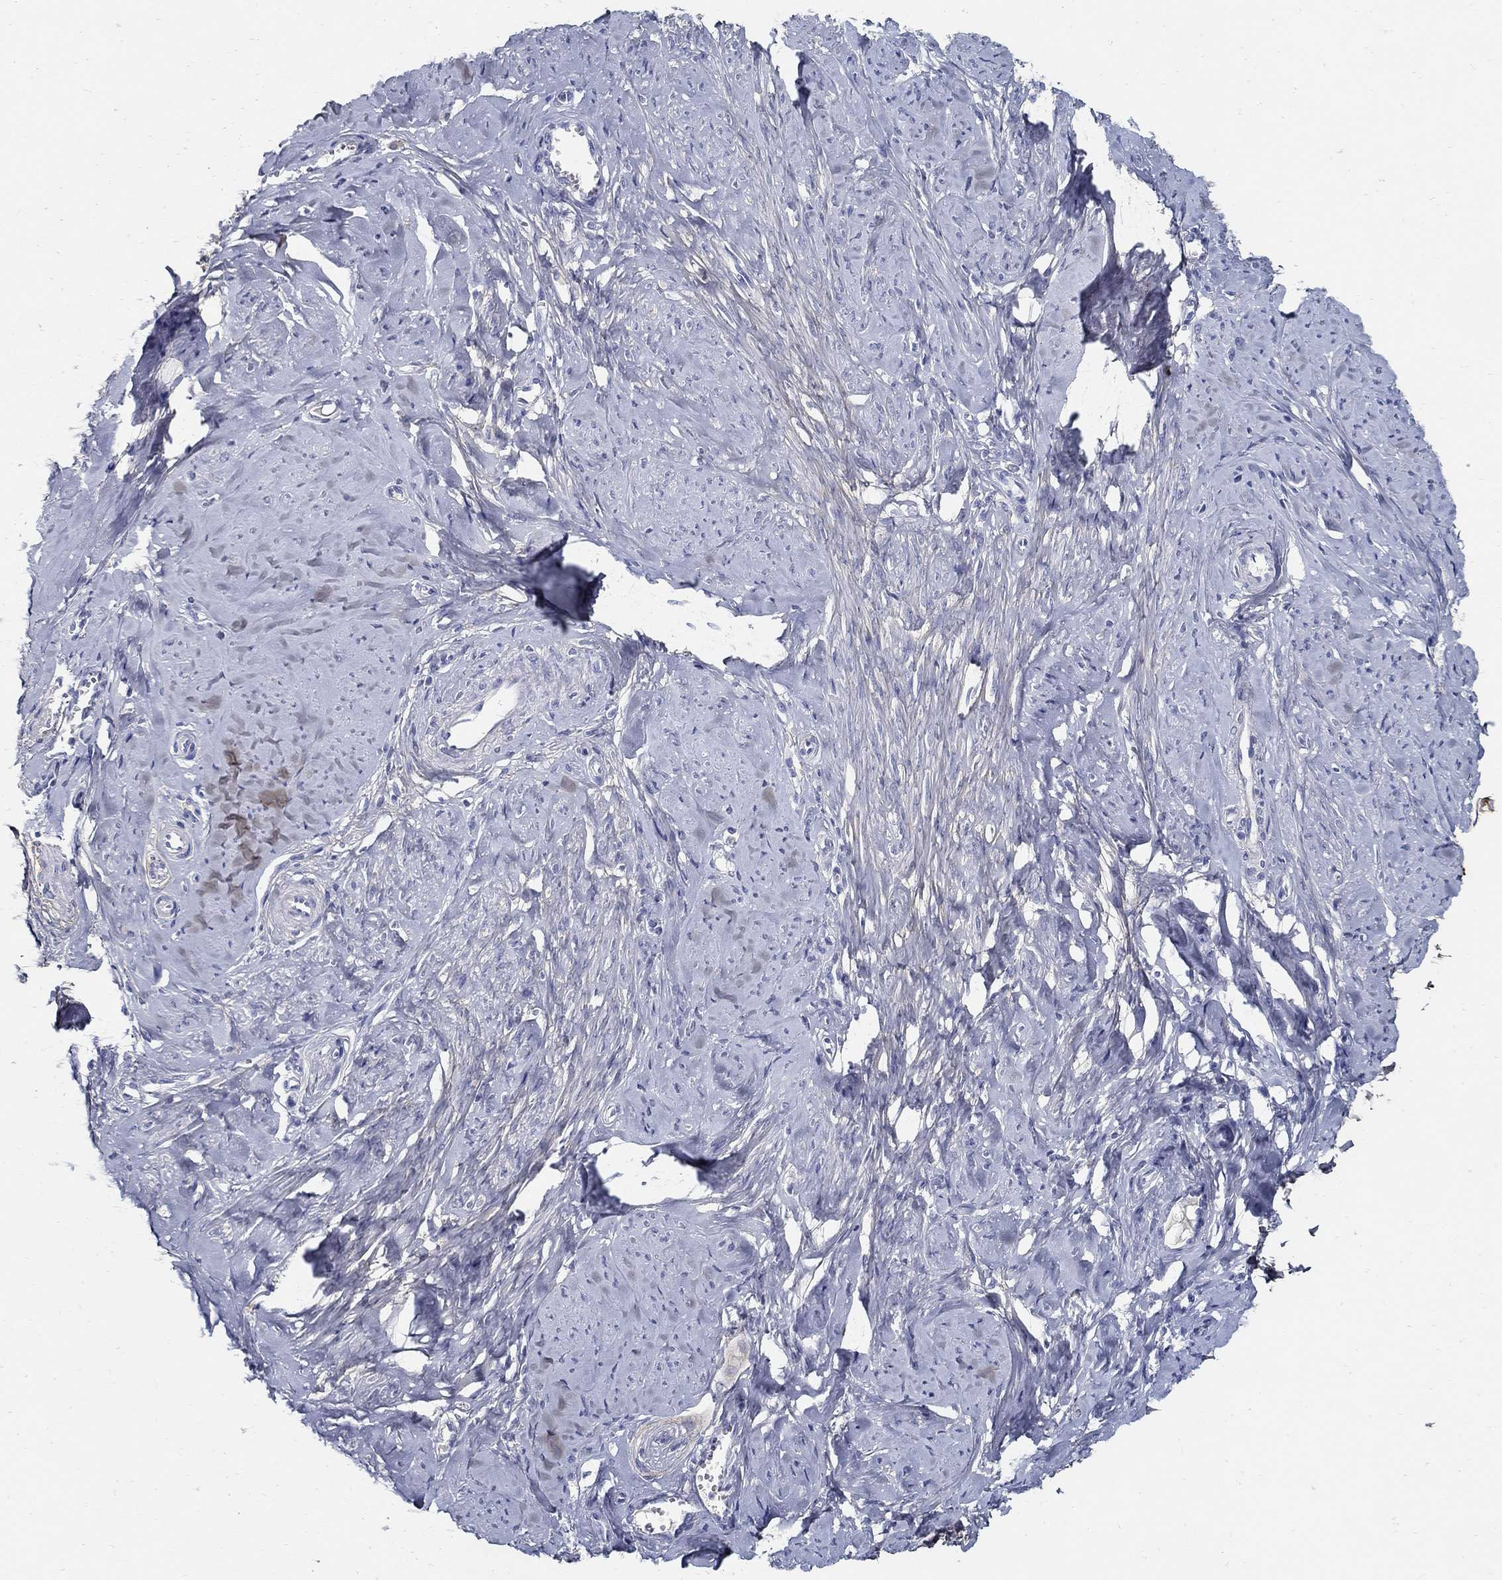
{"staining": {"intensity": "negative", "quantity": "none", "location": "none"}, "tissue": "smooth muscle", "cell_type": "Smooth muscle cells", "image_type": "normal", "snomed": [{"axis": "morphology", "description": "Normal tissue, NOS"}, {"axis": "topography", "description": "Smooth muscle"}], "caption": "This image is of unremarkable smooth muscle stained with immunohistochemistry to label a protein in brown with the nuclei are counter-stained blue. There is no expression in smooth muscle cells. The staining was performed using DAB to visualize the protein expression in brown, while the nuclei were stained in blue with hematoxylin (Magnification: 20x).", "gene": "TGFBI", "patient": {"sex": "female", "age": 48}}